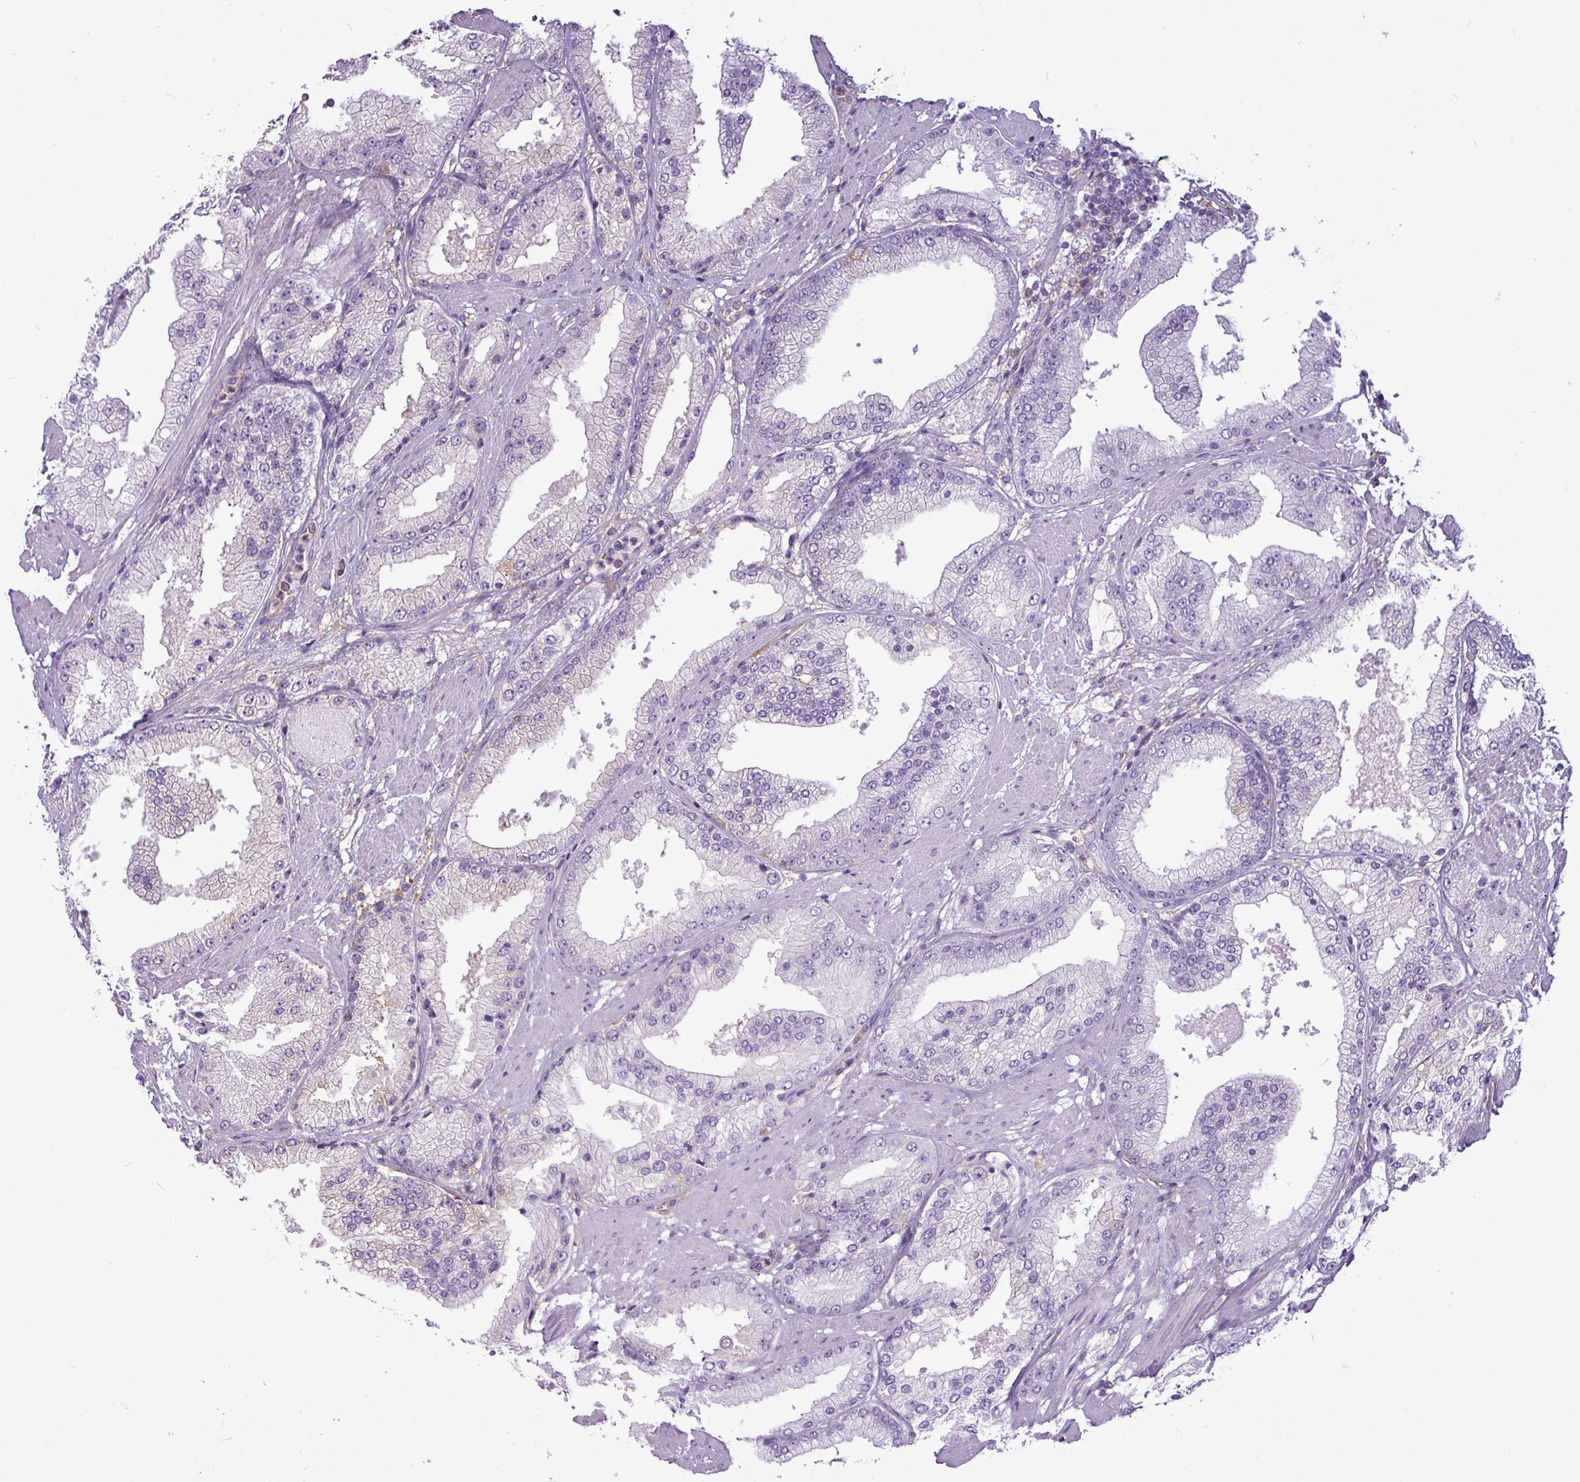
{"staining": {"intensity": "negative", "quantity": "none", "location": "none"}, "tissue": "prostate cancer", "cell_type": "Tumor cells", "image_type": "cancer", "snomed": [{"axis": "morphology", "description": "Adenocarcinoma, Low grade"}, {"axis": "topography", "description": "Prostate"}], "caption": "Prostate cancer (low-grade adenocarcinoma) was stained to show a protein in brown. There is no significant expression in tumor cells.", "gene": "XNDC1N", "patient": {"sex": "male", "age": 67}}